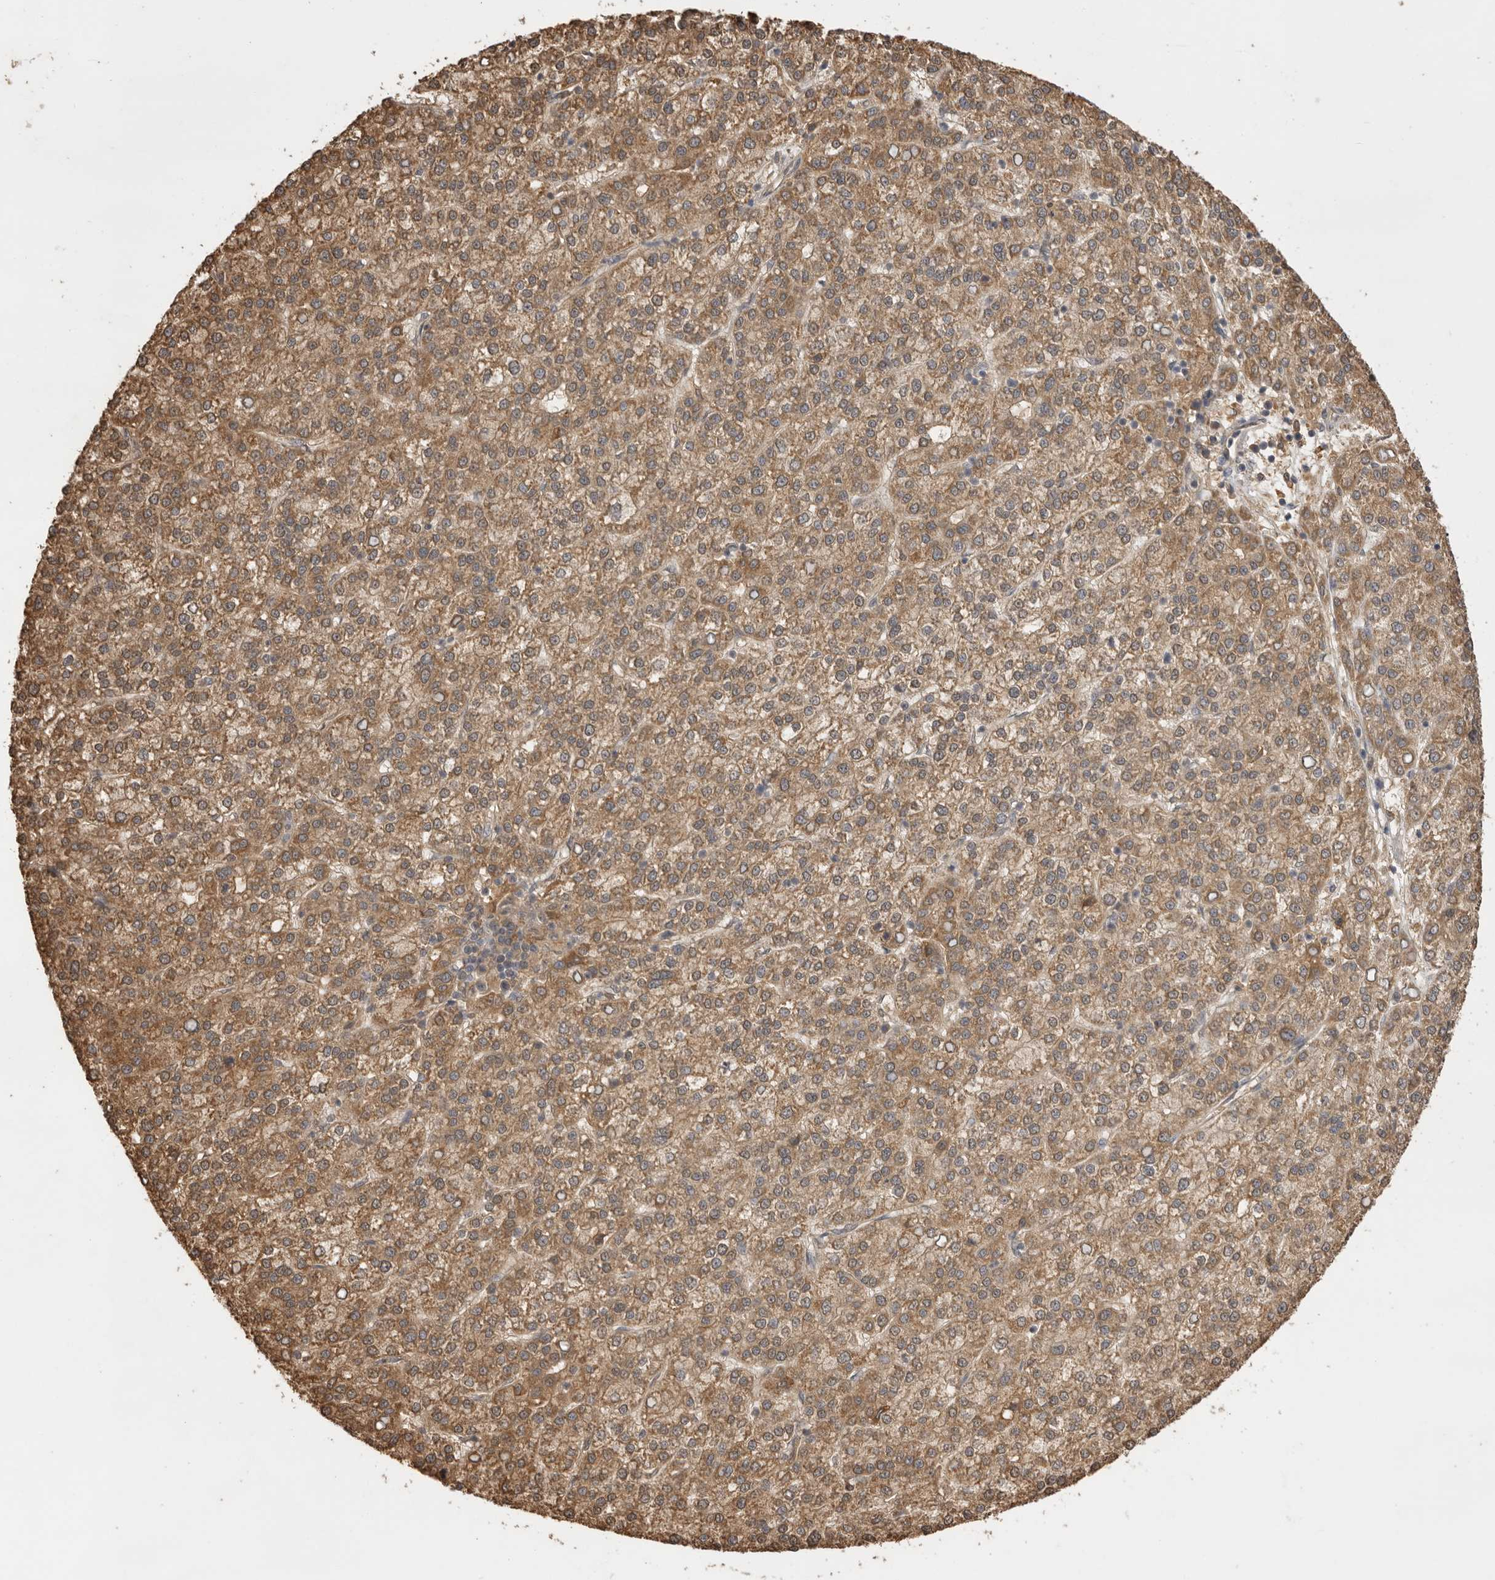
{"staining": {"intensity": "moderate", "quantity": ">75%", "location": "cytoplasmic/membranous"}, "tissue": "liver cancer", "cell_type": "Tumor cells", "image_type": "cancer", "snomed": [{"axis": "morphology", "description": "Carcinoma, Hepatocellular, NOS"}, {"axis": "topography", "description": "Liver"}], "caption": "Immunohistochemistry micrograph of neoplastic tissue: human liver hepatocellular carcinoma stained using immunohistochemistry (IHC) exhibits medium levels of moderate protein expression localized specifically in the cytoplasmic/membranous of tumor cells, appearing as a cytoplasmic/membranous brown color.", "gene": "JAG2", "patient": {"sex": "female", "age": 58}}